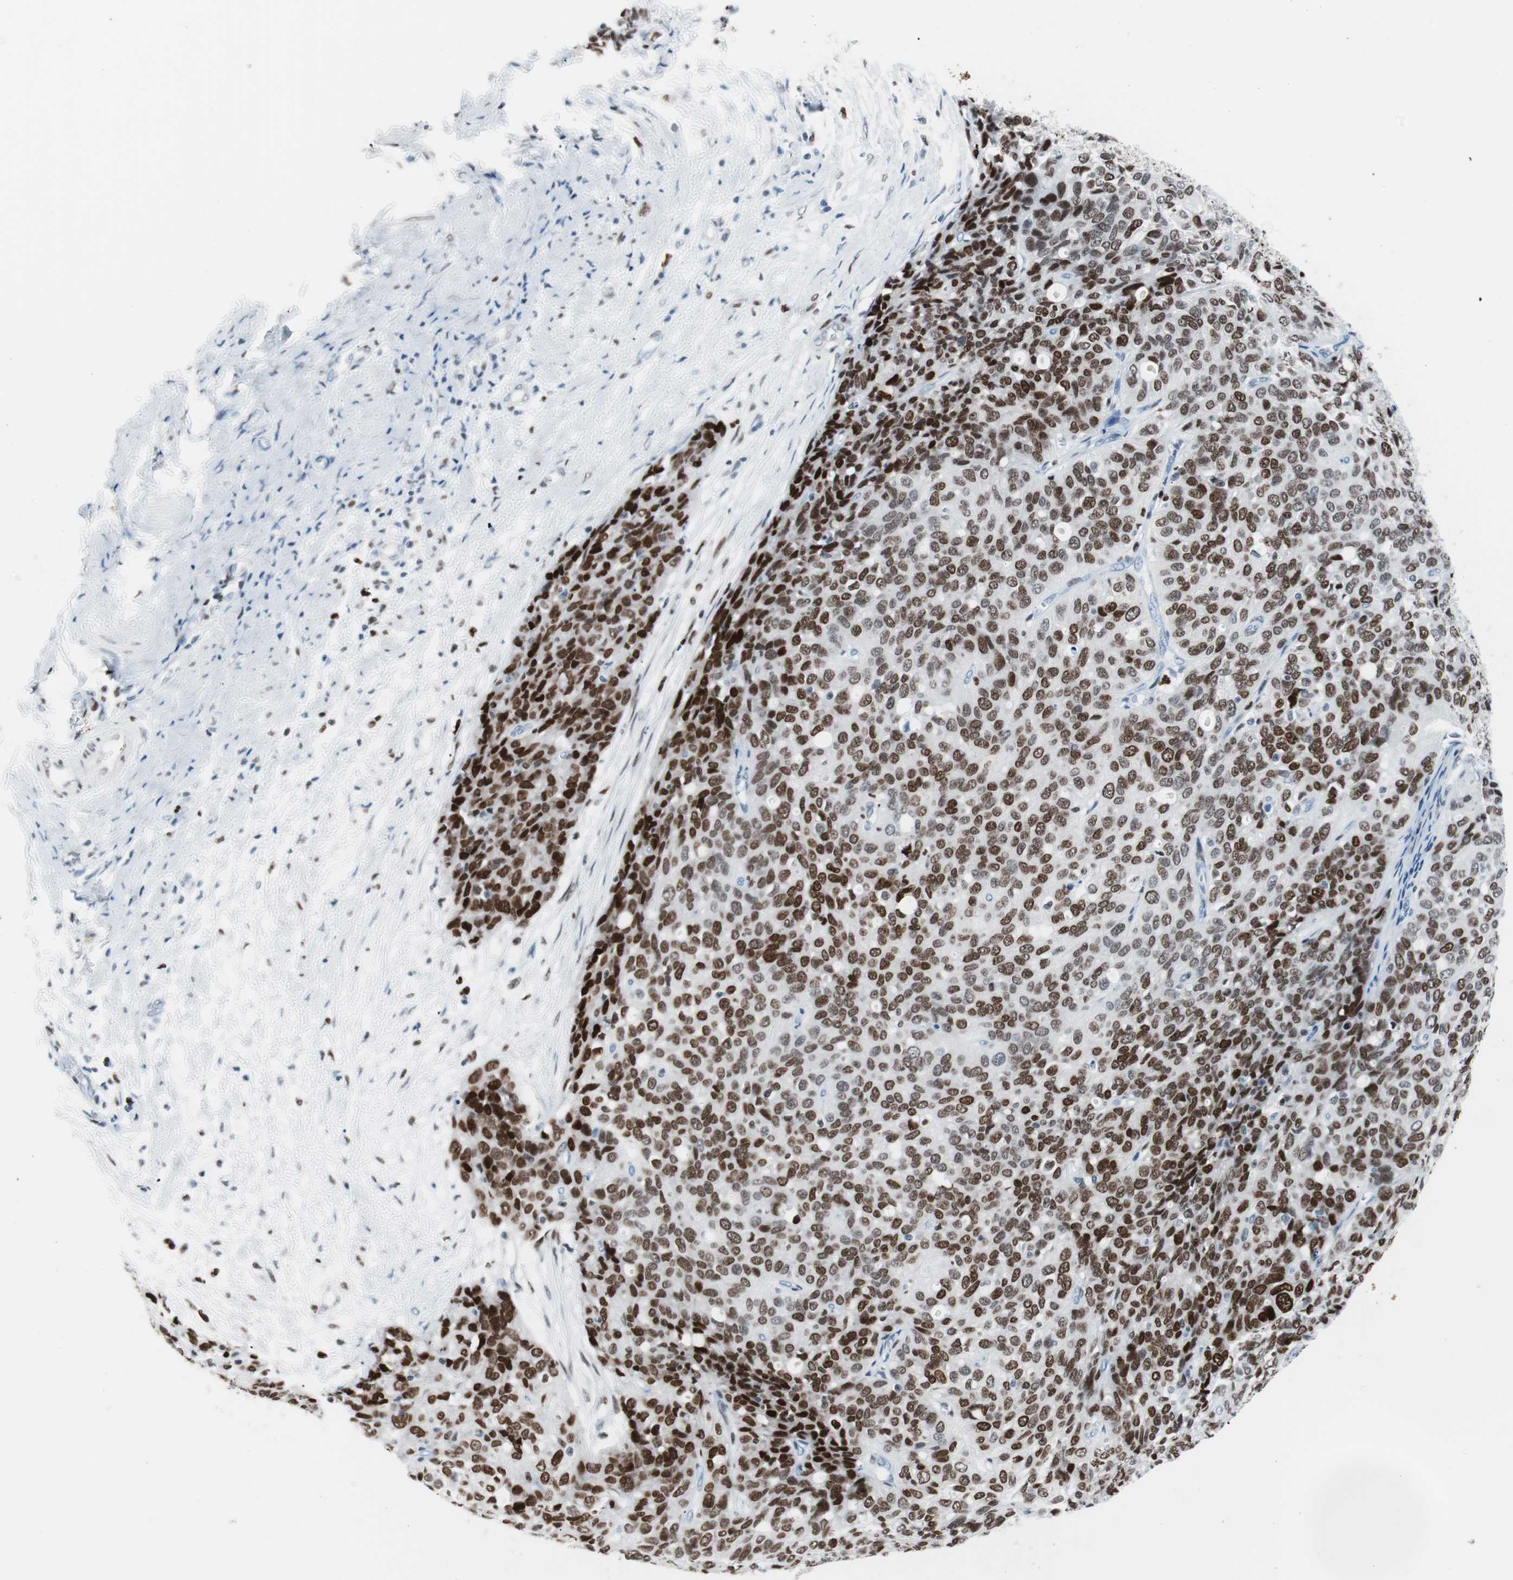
{"staining": {"intensity": "moderate", "quantity": ">75%", "location": "nuclear"}, "tissue": "ovarian cancer", "cell_type": "Tumor cells", "image_type": "cancer", "snomed": [{"axis": "morphology", "description": "Carcinoma, endometroid"}, {"axis": "topography", "description": "Ovary"}], "caption": "Tumor cells reveal medium levels of moderate nuclear expression in approximately >75% of cells in ovarian cancer.", "gene": "CEBPB", "patient": {"sex": "female", "age": 60}}